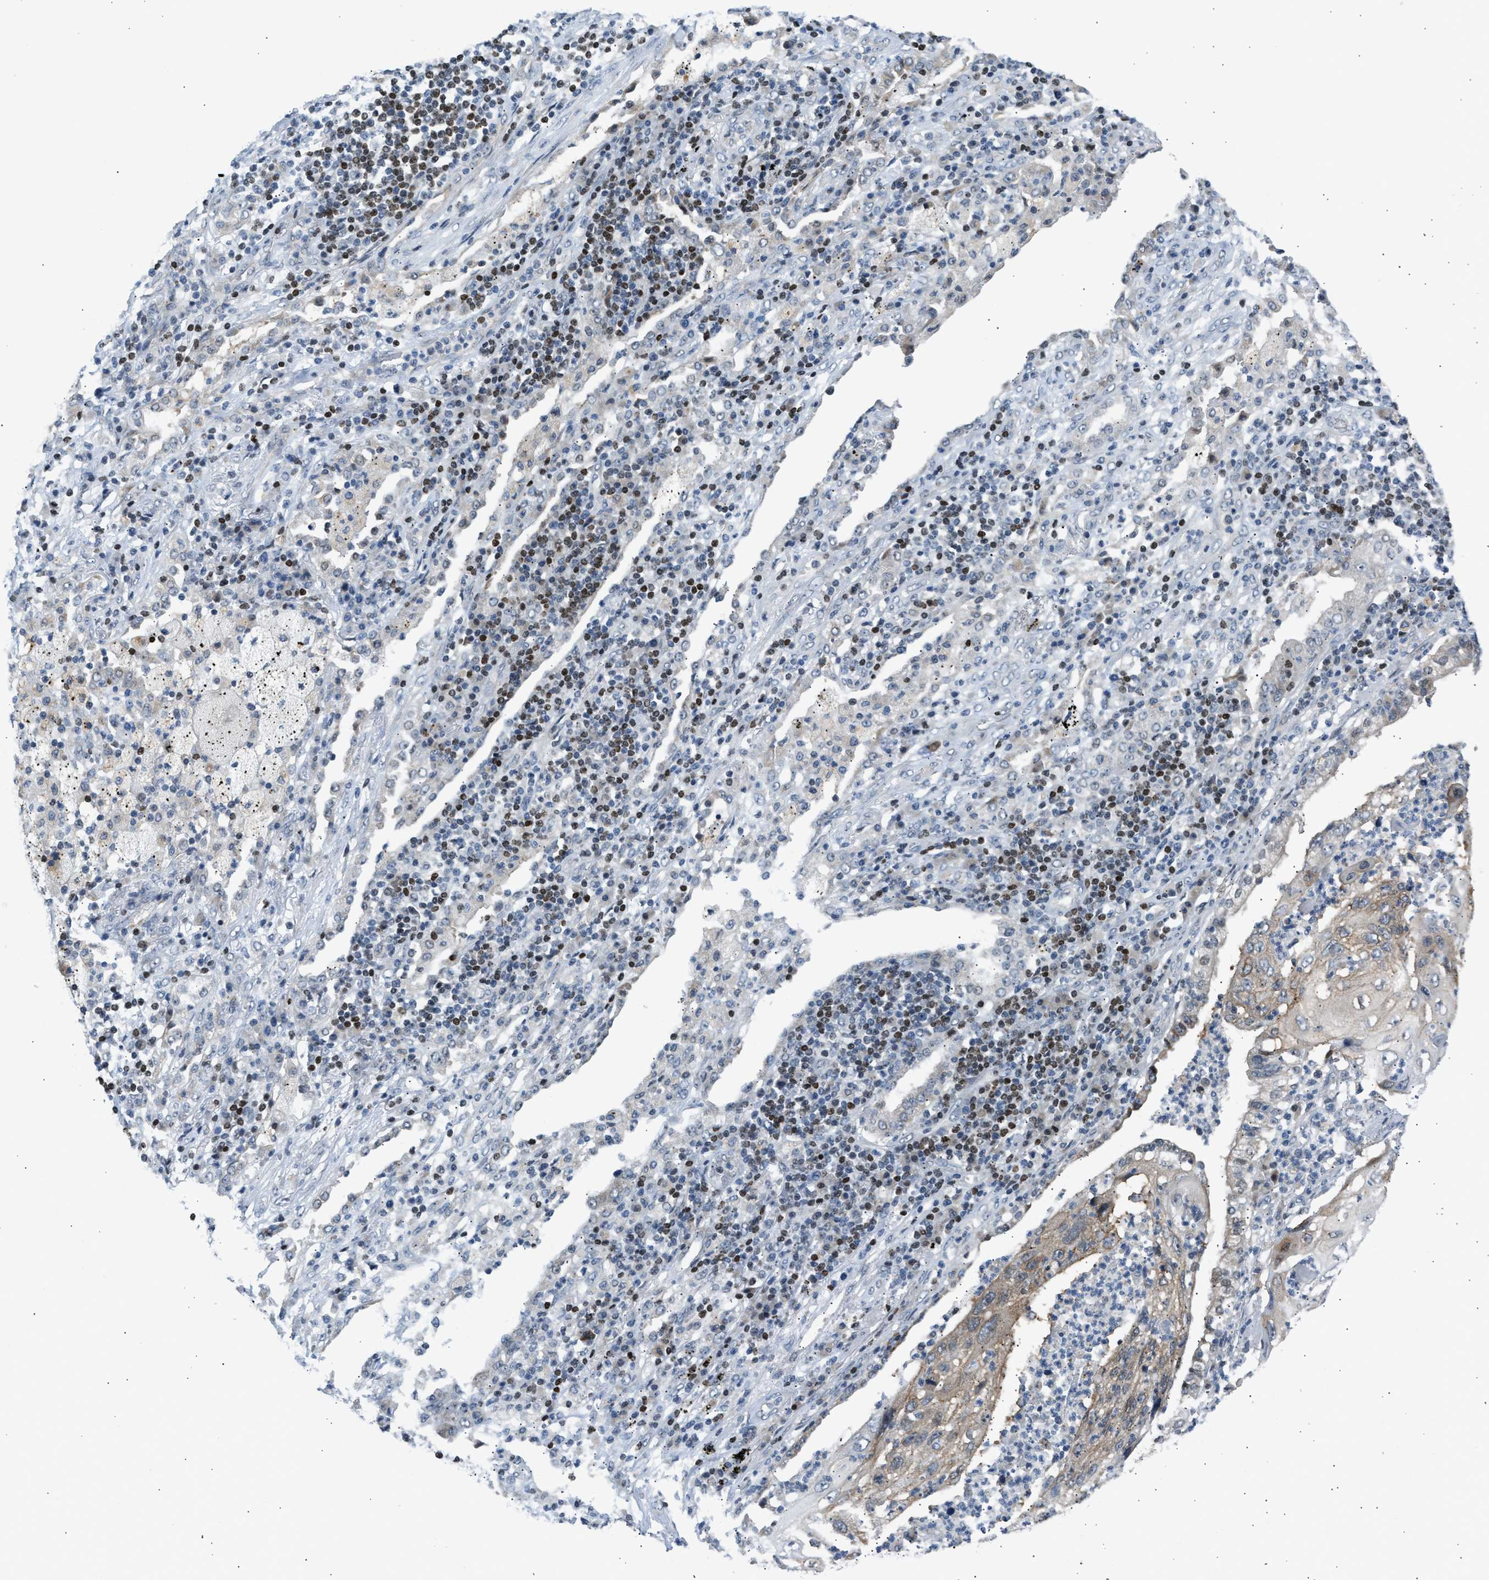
{"staining": {"intensity": "weak", "quantity": "25%-75%", "location": "cytoplasmic/membranous"}, "tissue": "lung cancer", "cell_type": "Tumor cells", "image_type": "cancer", "snomed": [{"axis": "morphology", "description": "Squamous cell carcinoma, NOS"}, {"axis": "topography", "description": "Lung"}], "caption": "High-magnification brightfield microscopy of lung cancer stained with DAB (3,3'-diaminobenzidine) (brown) and counterstained with hematoxylin (blue). tumor cells exhibit weak cytoplasmic/membranous positivity is identified in approximately25%-75% of cells. The staining is performed using DAB brown chromogen to label protein expression. The nuclei are counter-stained blue using hematoxylin.", "gene": "NPS", "patient": {"sex": "female", "age": 63}}